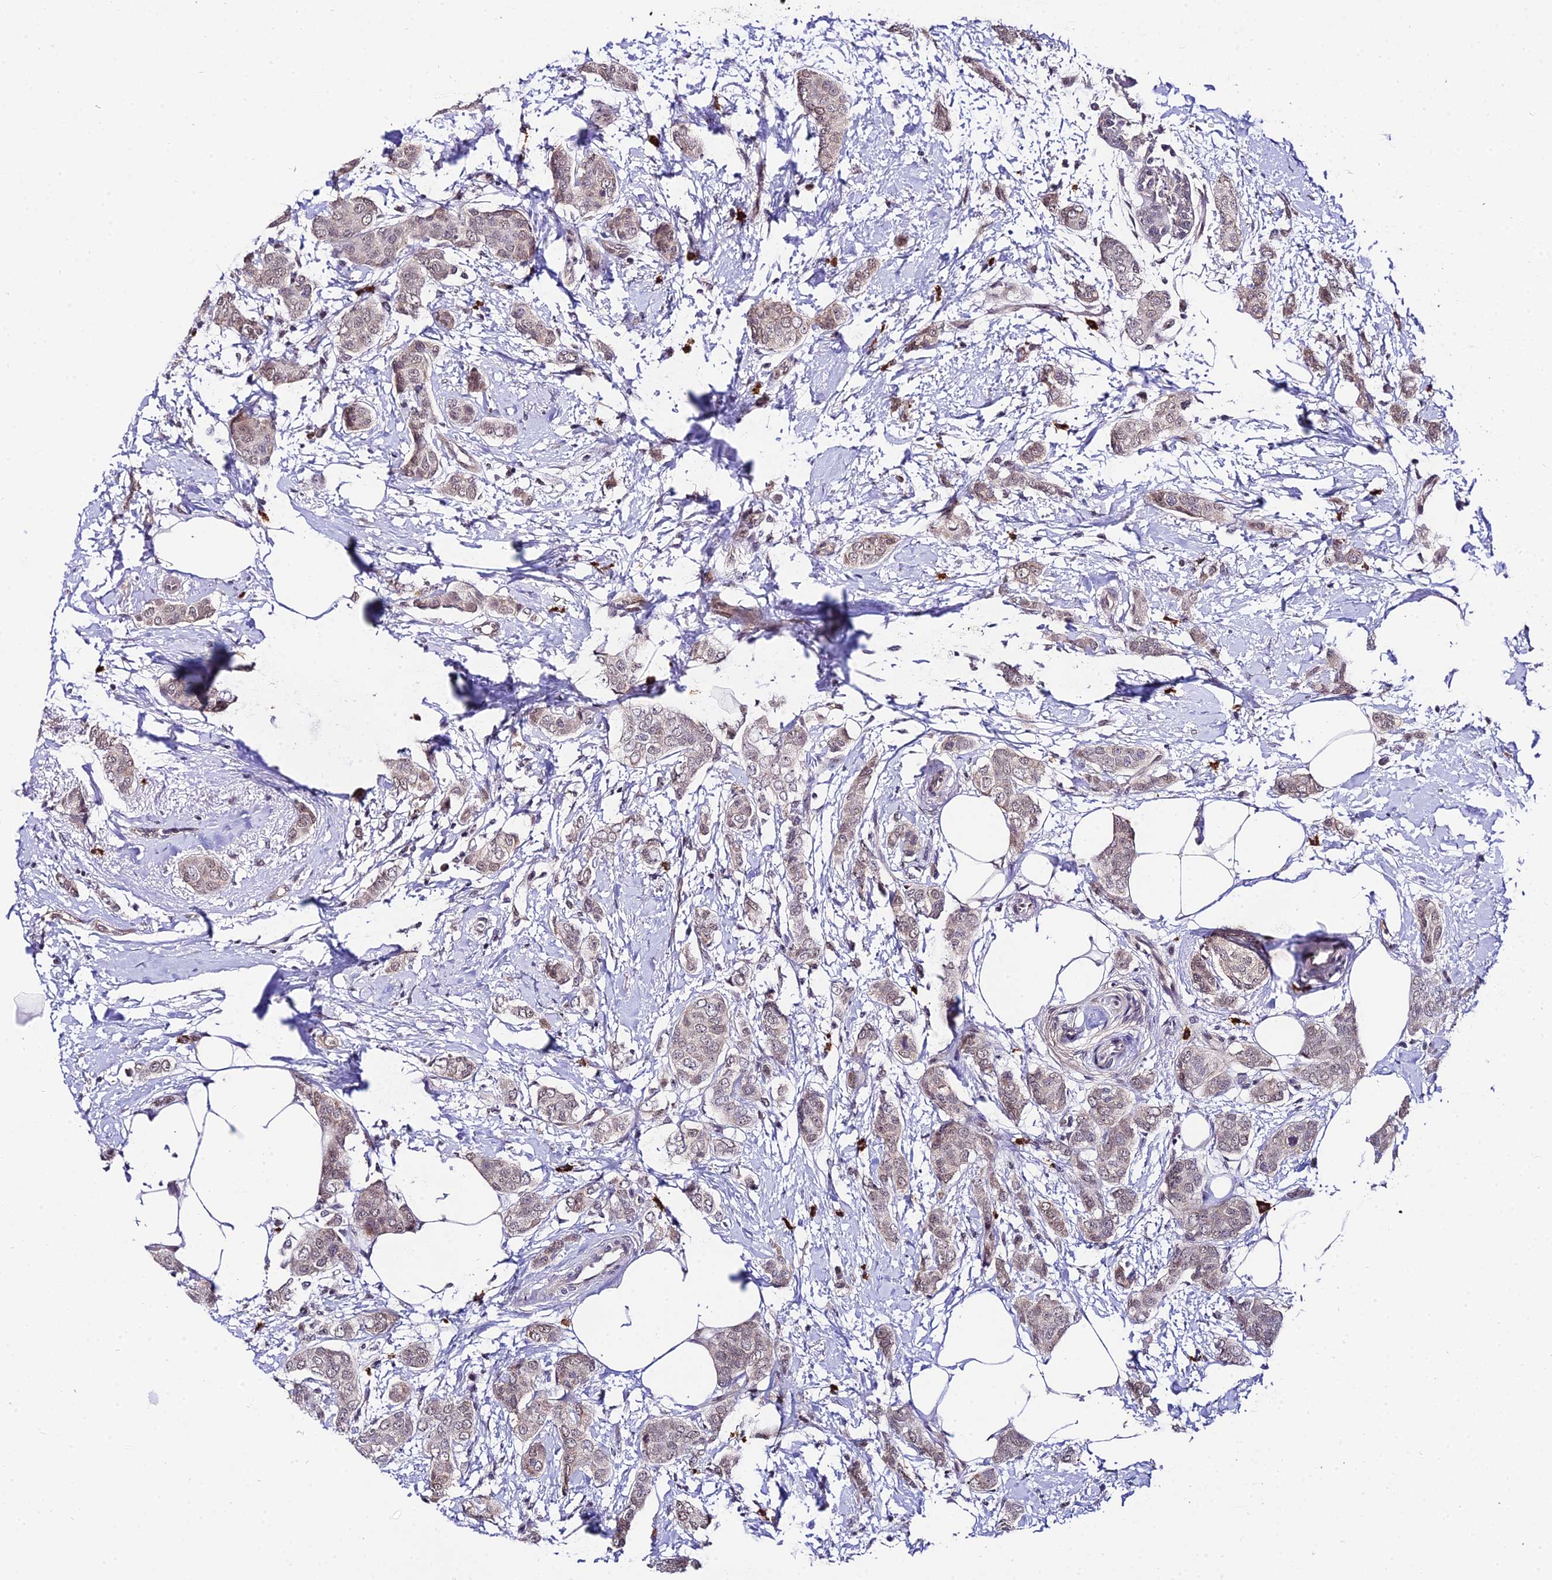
{"staining": {"intensity": "weak", "quantity": "25%-75%", "location": "cytoplasmic/membranous,nuclear"}, "tissue": "breast cancer", "cell_type": "Tumor cells", "image_type": "cancer", "snomed": [{"axis": "morphology", "description": "Duct carcinoma"}, {"axis": "topography", "description": "Breast"}], "caption": "About 25%-75% of tumor cells in human breast cancer (invasive ductal carcinoma) exhibit weak cytoplasmic/membranous and nuclear protein expression as visualized by brown immunohistochemical staining.", "gene": "POLR2I", "patient": {"sex": "female", "age": 72}}